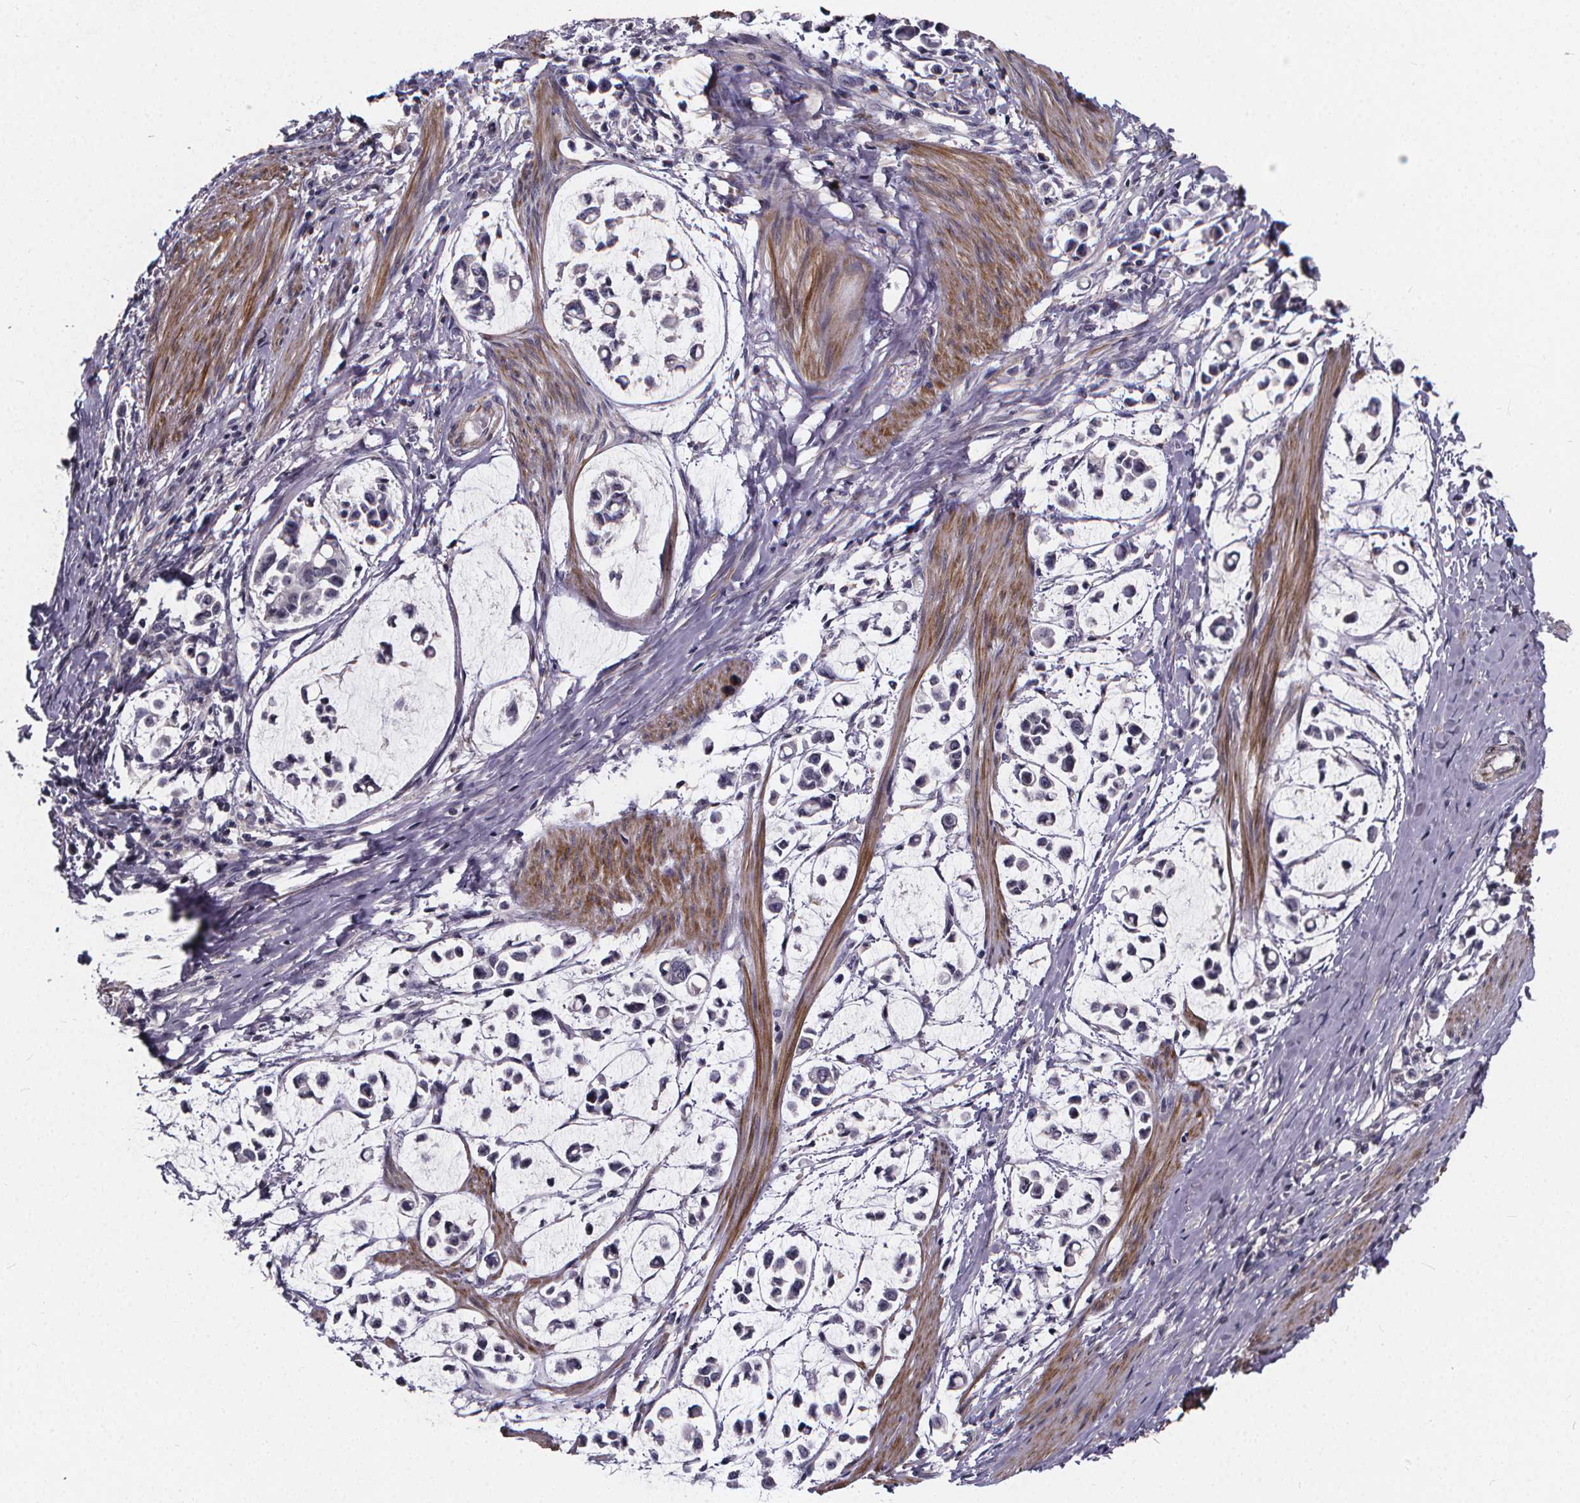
{"staining": {"intensity": "negative", "quantity": "none", "location": "none"}, "tissue": "stomach cancer", "cell_type": "Tumor cells", "image_type": "cancer", "snomed": [{"axis": "morphology", "description": "Adenocarcinoma, NOS"}, {"axis": "topography", "description": "Stomach"}], "caption": "Immunohistochemical staining of stomach adenocarcinoma shows no significant staining in tumor cells.", "gene": "FBXW2", "patient": {"sex": "male", "age": 82}}